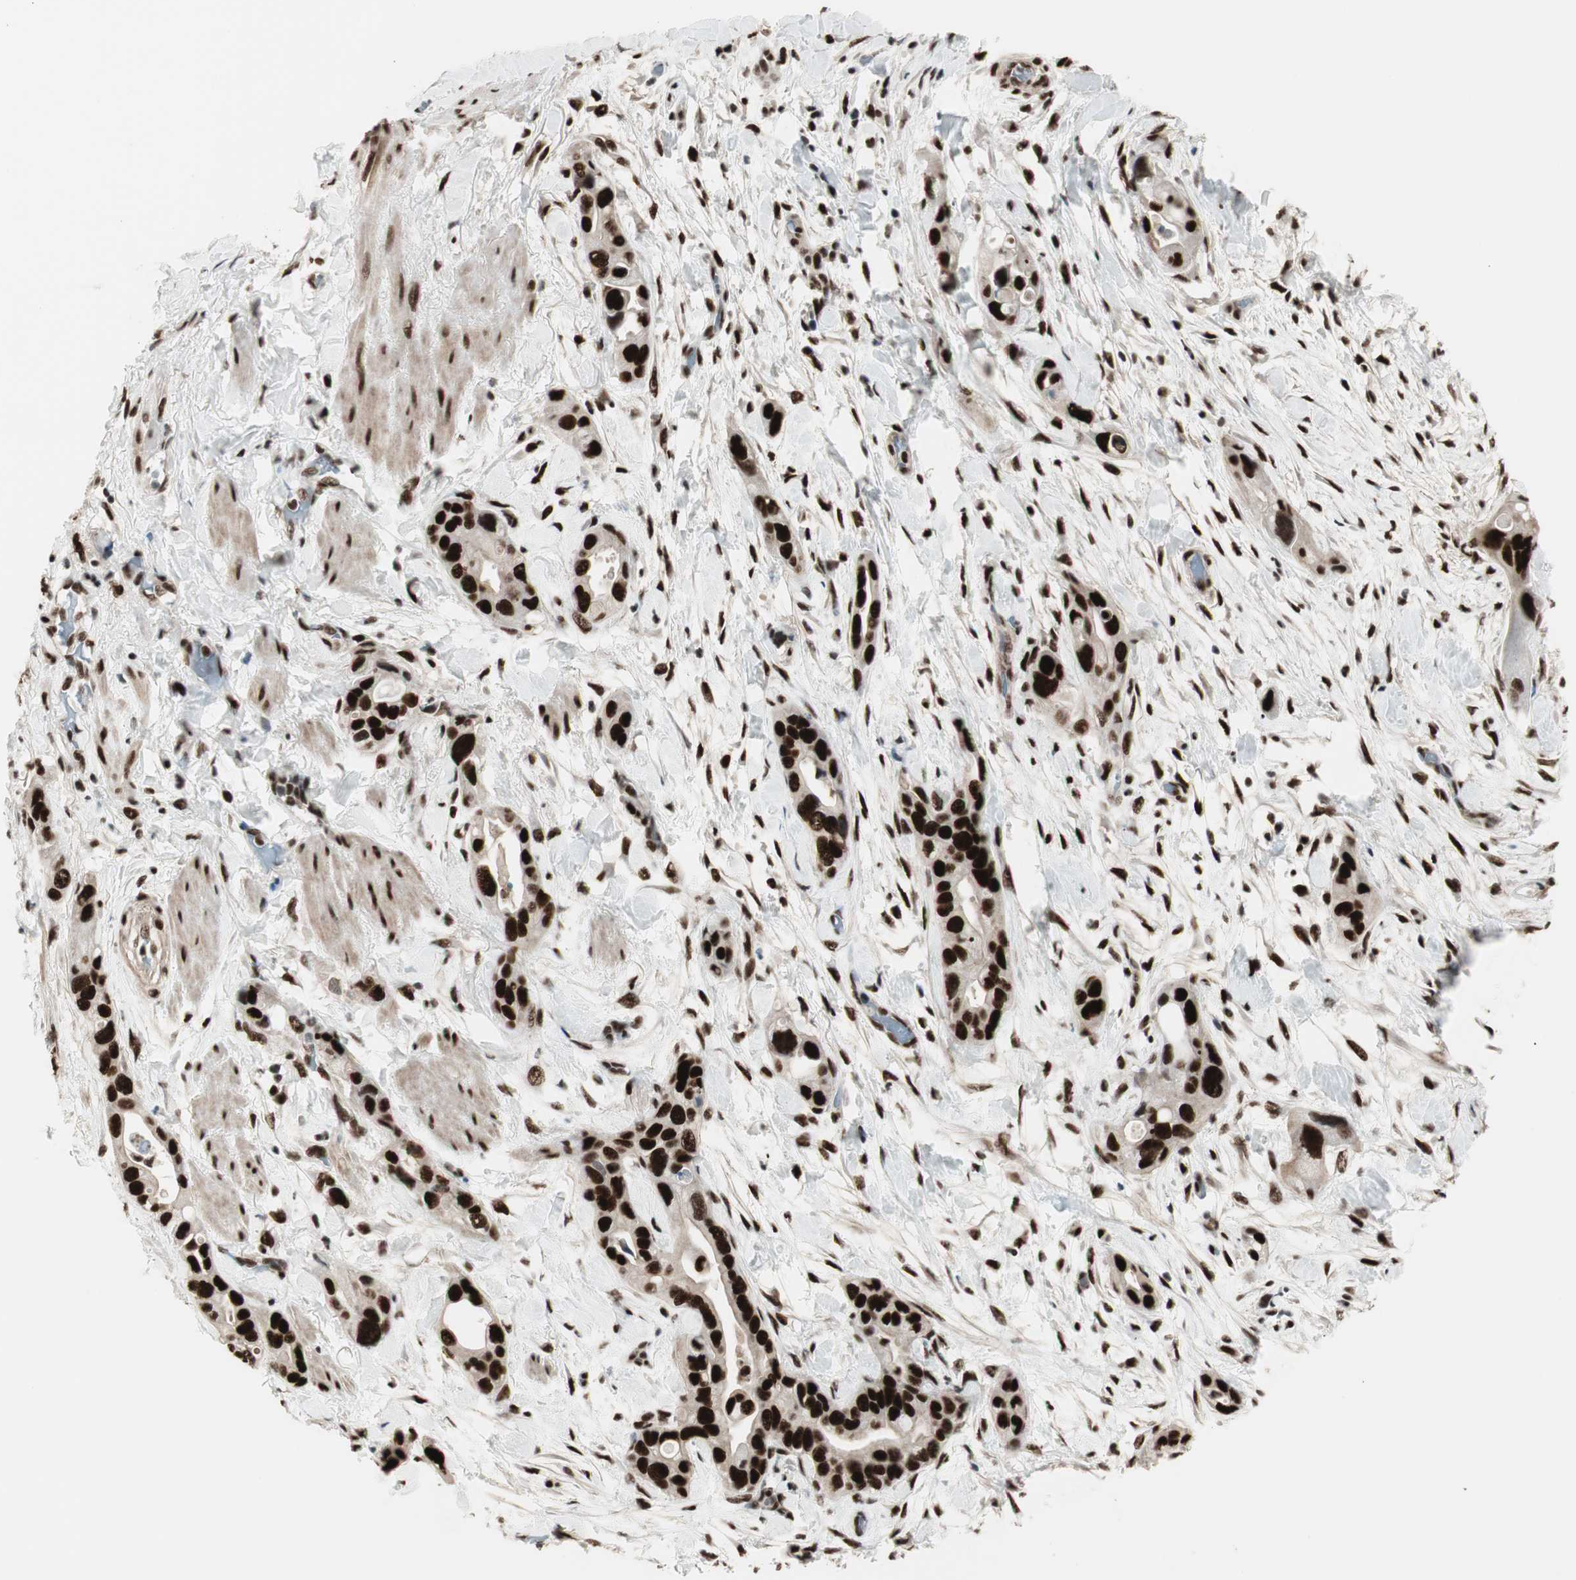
{"staining": {"intensity": "strong", "quantity": ">75%", "location": "nuclear"}, "tissue": "pancreatic cancer", "cell_type": "Tumor cells", "image_type": "cancer", "snomed": [{"axis": "morphology", "description": "Adenocarcinoma, NOS"}, {"axis": "topography", "description": "Pancreas"}], "caption": "Pancreatic adenocarcinoma was stained to show a protein in brown. There is high levels of strong nuclear positivity in about >75% of tumor cells. (brown staining indicates protein expression, while blue staining denotes nuclei).", "gene": "HEXIM1", "patient": {"sex": "female", "age": 77}}